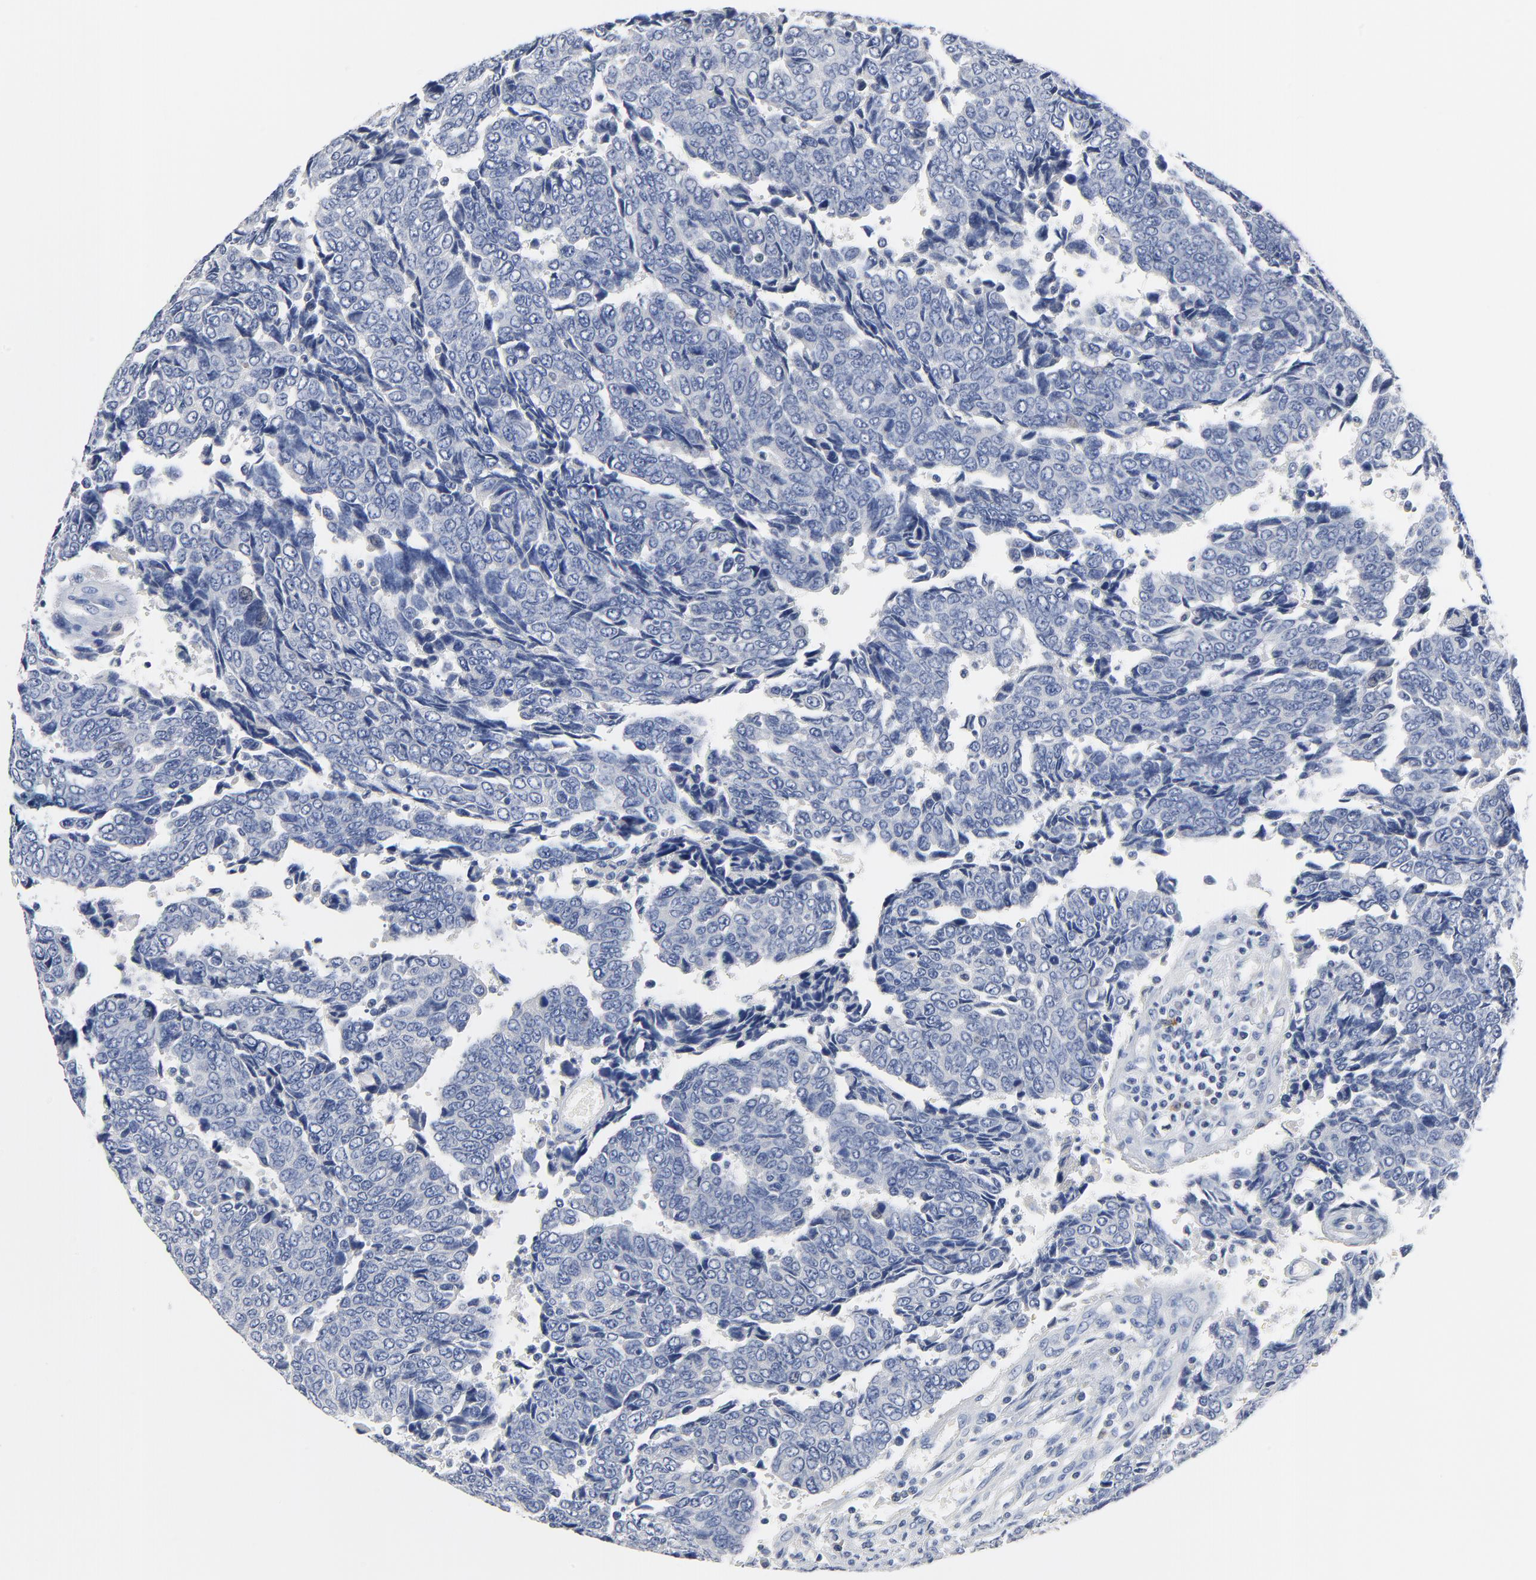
{"staining": {"intensity": "negative", "quantity": "none", "location": "none"}, "tissue": "urothelial cancer", "cell_type": "Tumor cells", "image_type": "cancer", "snomed": [{"axis": "morphology", "description": "Urothelial carcinoma, High grade"}, {"axis": "topography", "description": "Urinary bladder"}], "caption": "This is an immunohistochemistry micrograph of human urothelial cancer. There is no staining in tumor cells.", "gene": "FBXL5", "patient": {"sex": "male", "age": 86}}